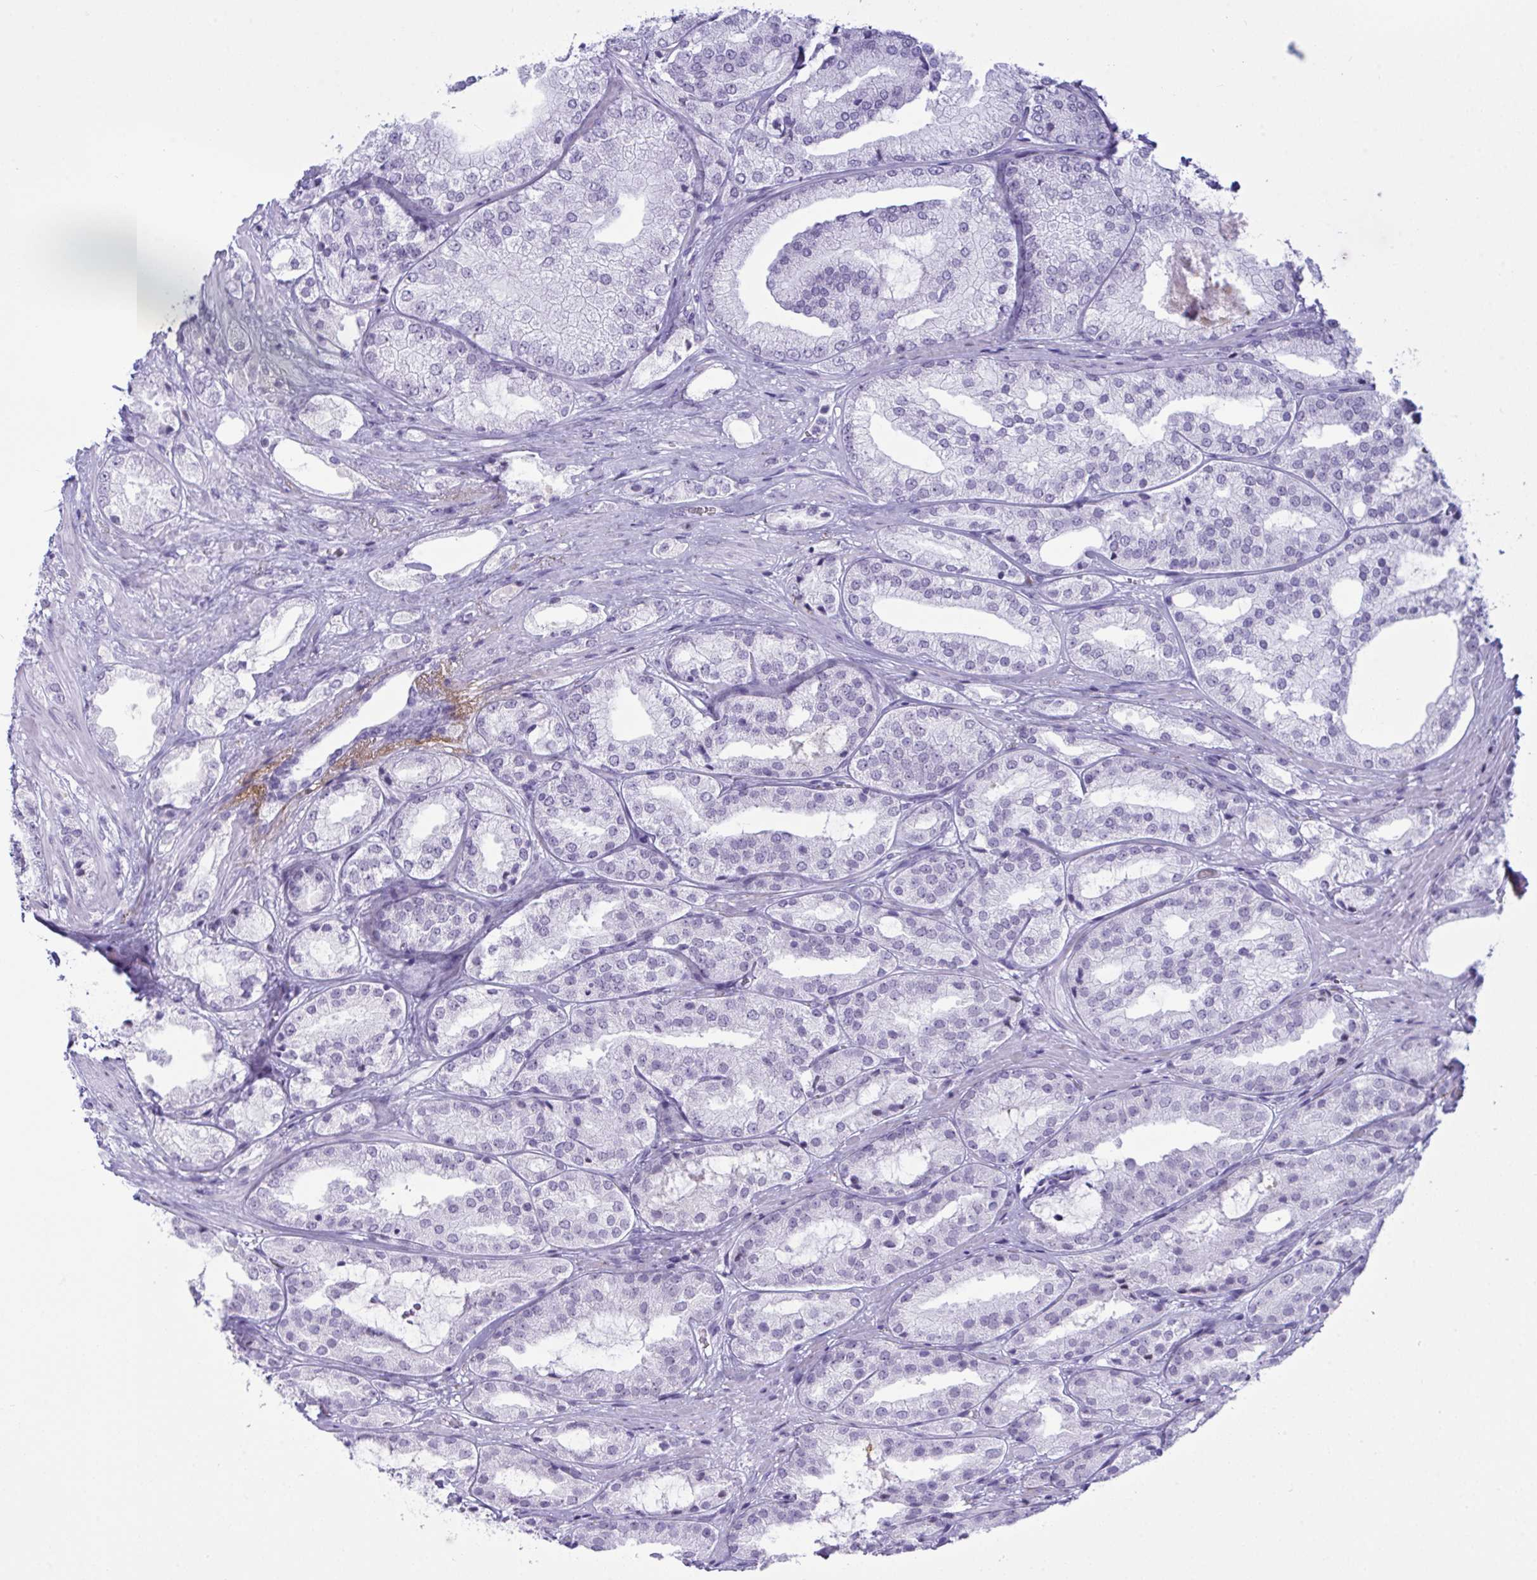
{"staining": {"intensity": "negative", "quantity": "none", "location": "none"}, "tissue": "prostate cancer", "cell_type": "Tumor cells", "image_type": "cancer", "snomed": [{"axis": "morphology", "description": "Adenocarcinoma, High grade"}, {"axis": "topography", "description": "Prostate"}], "caption": "Tumor cells show no significant protein staining in high-grade adenocarcinoma (prostate).", "gene": "ELN", "patient": {"sex": "male", "age": 68}}